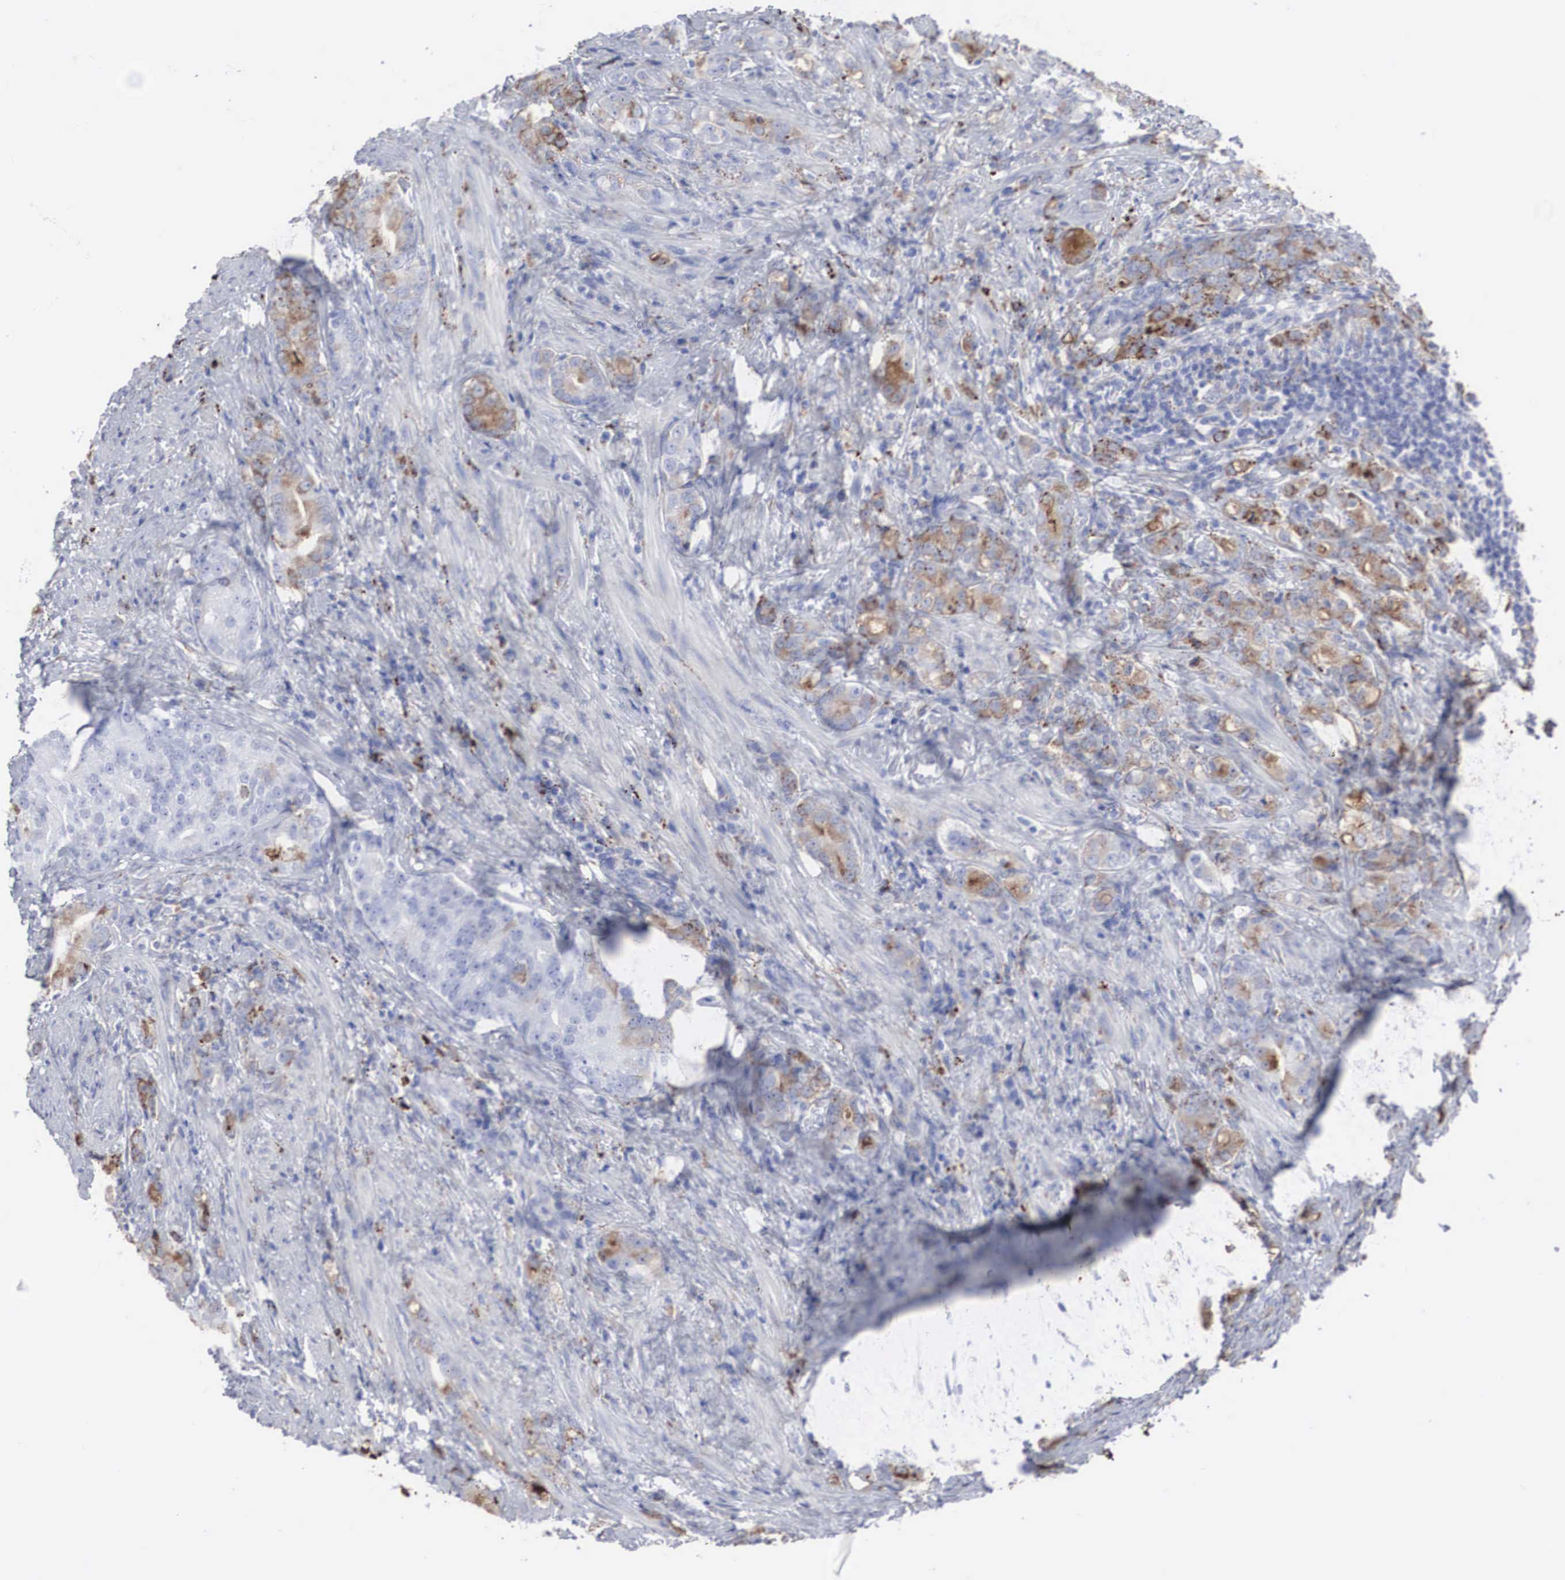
{"staining": {"intensity": "weak", "quantity": "25%-75%", "location": "cytoplasmic/membranous"}, "tissue": "prostate cancer", "cell_type": "Tumor cells", "image_type": "cancer", "snomed": [{"axis": "morphology", "description": "Adenocarcinoma, Medium grade"}, {"axis": "topography", "description": "Prostate"}], "caption": "Human prostate medium-grade adenocarcinoma stained for a protein (brown) displays weak cytoplasmic/membranous positive staining in about 25%-75% of tumor cells.", "gene": "LGALS3BP", "patient": {"sex": "male", "age": 59}}